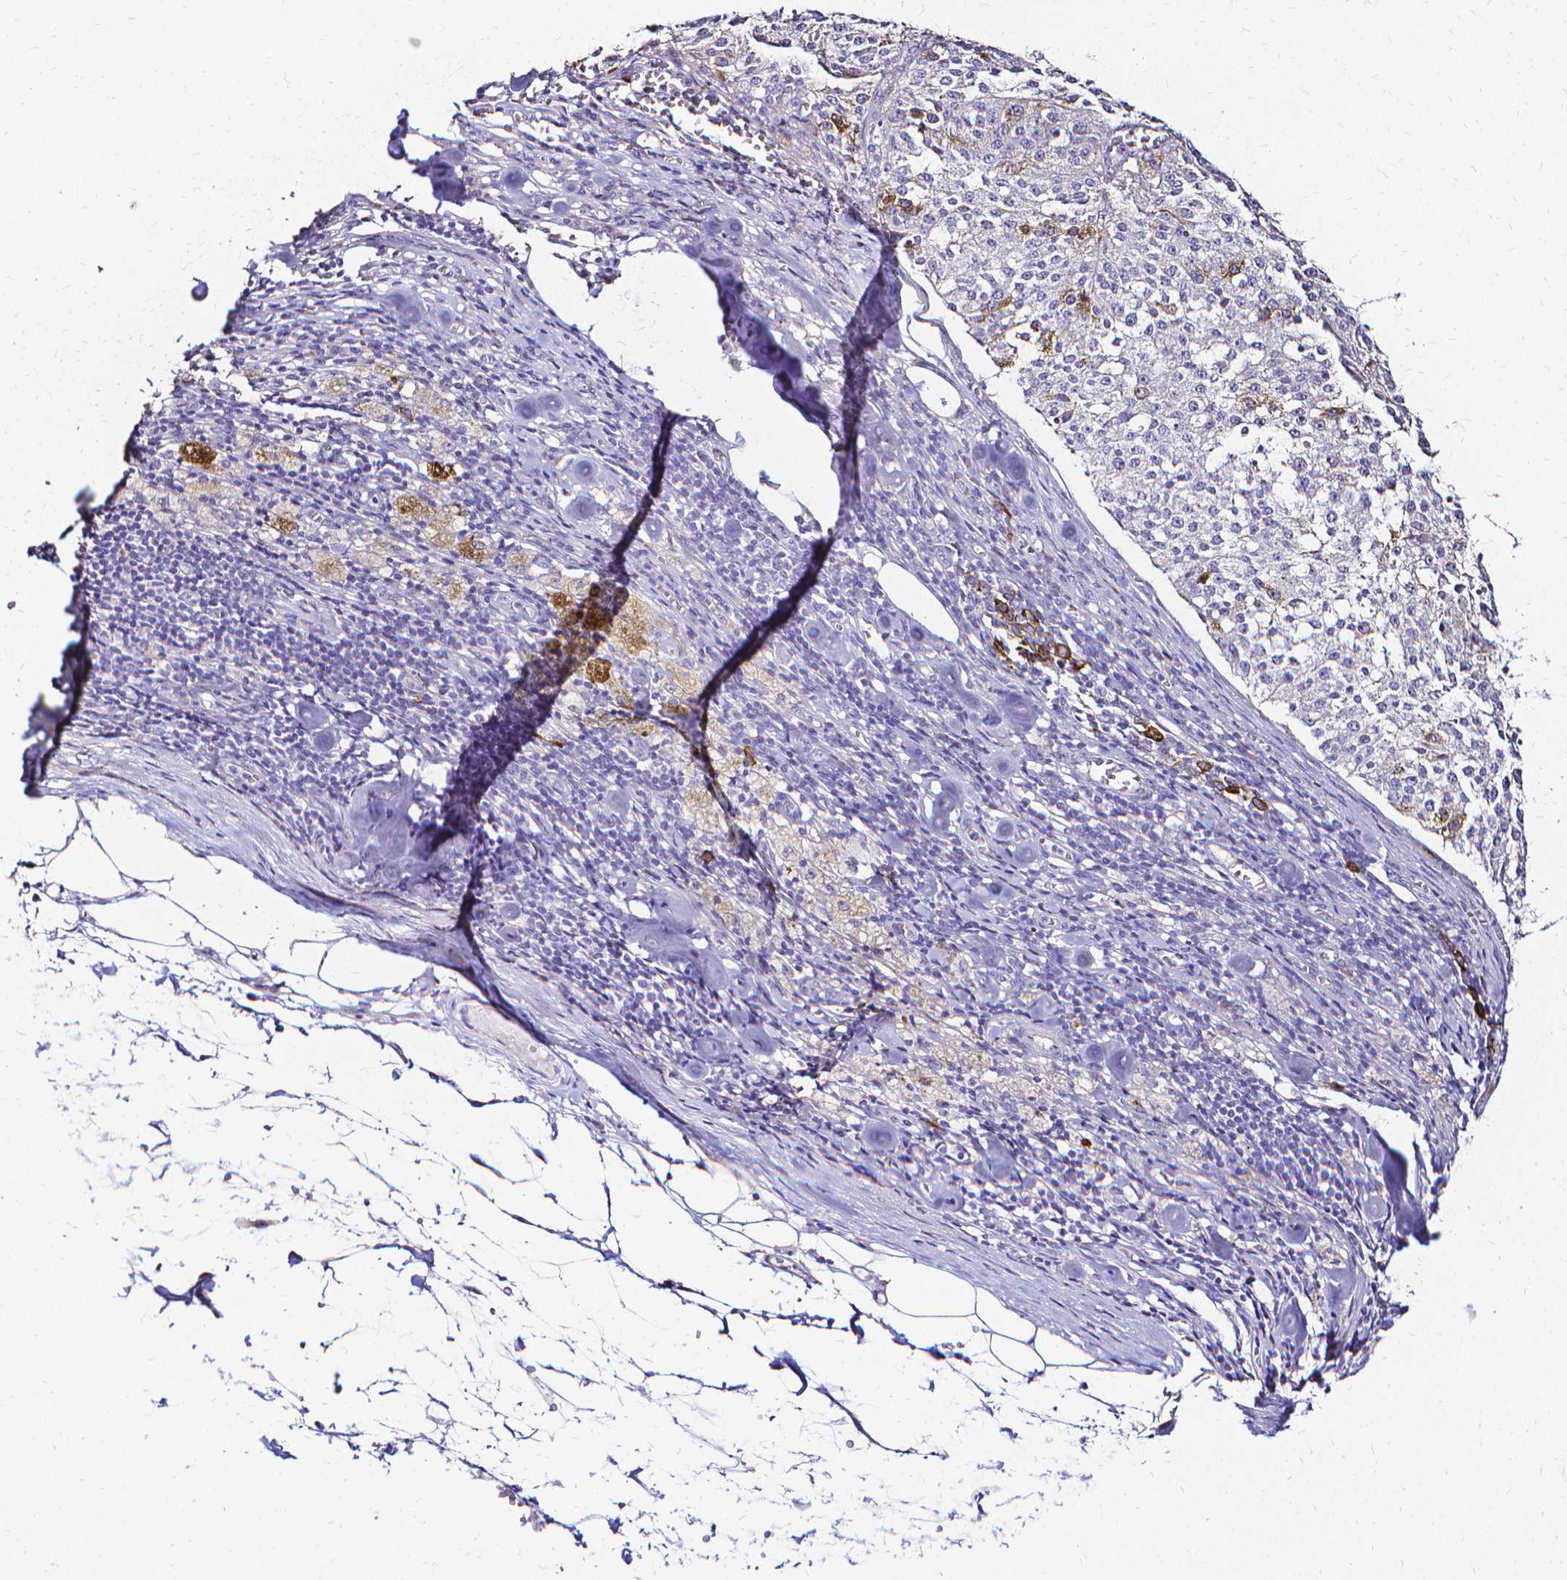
{"staining": {"intensity": "moderate", "quantity": "<25%", "location": "cytoplasmic/membranous"}, "tissue": "melanoma", "cell_type": "Tumor cells", "image_type": "cancer", "snomed": [{"axis": "morphology", "description": "Malignant melanoma, Metastatic site"}, {"axis": "topography", "description": "Lymph node"}], "caption": "Melanoma stained for a protein (brown) reveals moderate cytoplasmic/membranous positive positivity in about <25% of tumor cells.", "gene": "CCNB1", "patient": {"sex": "female", "age": 64}}